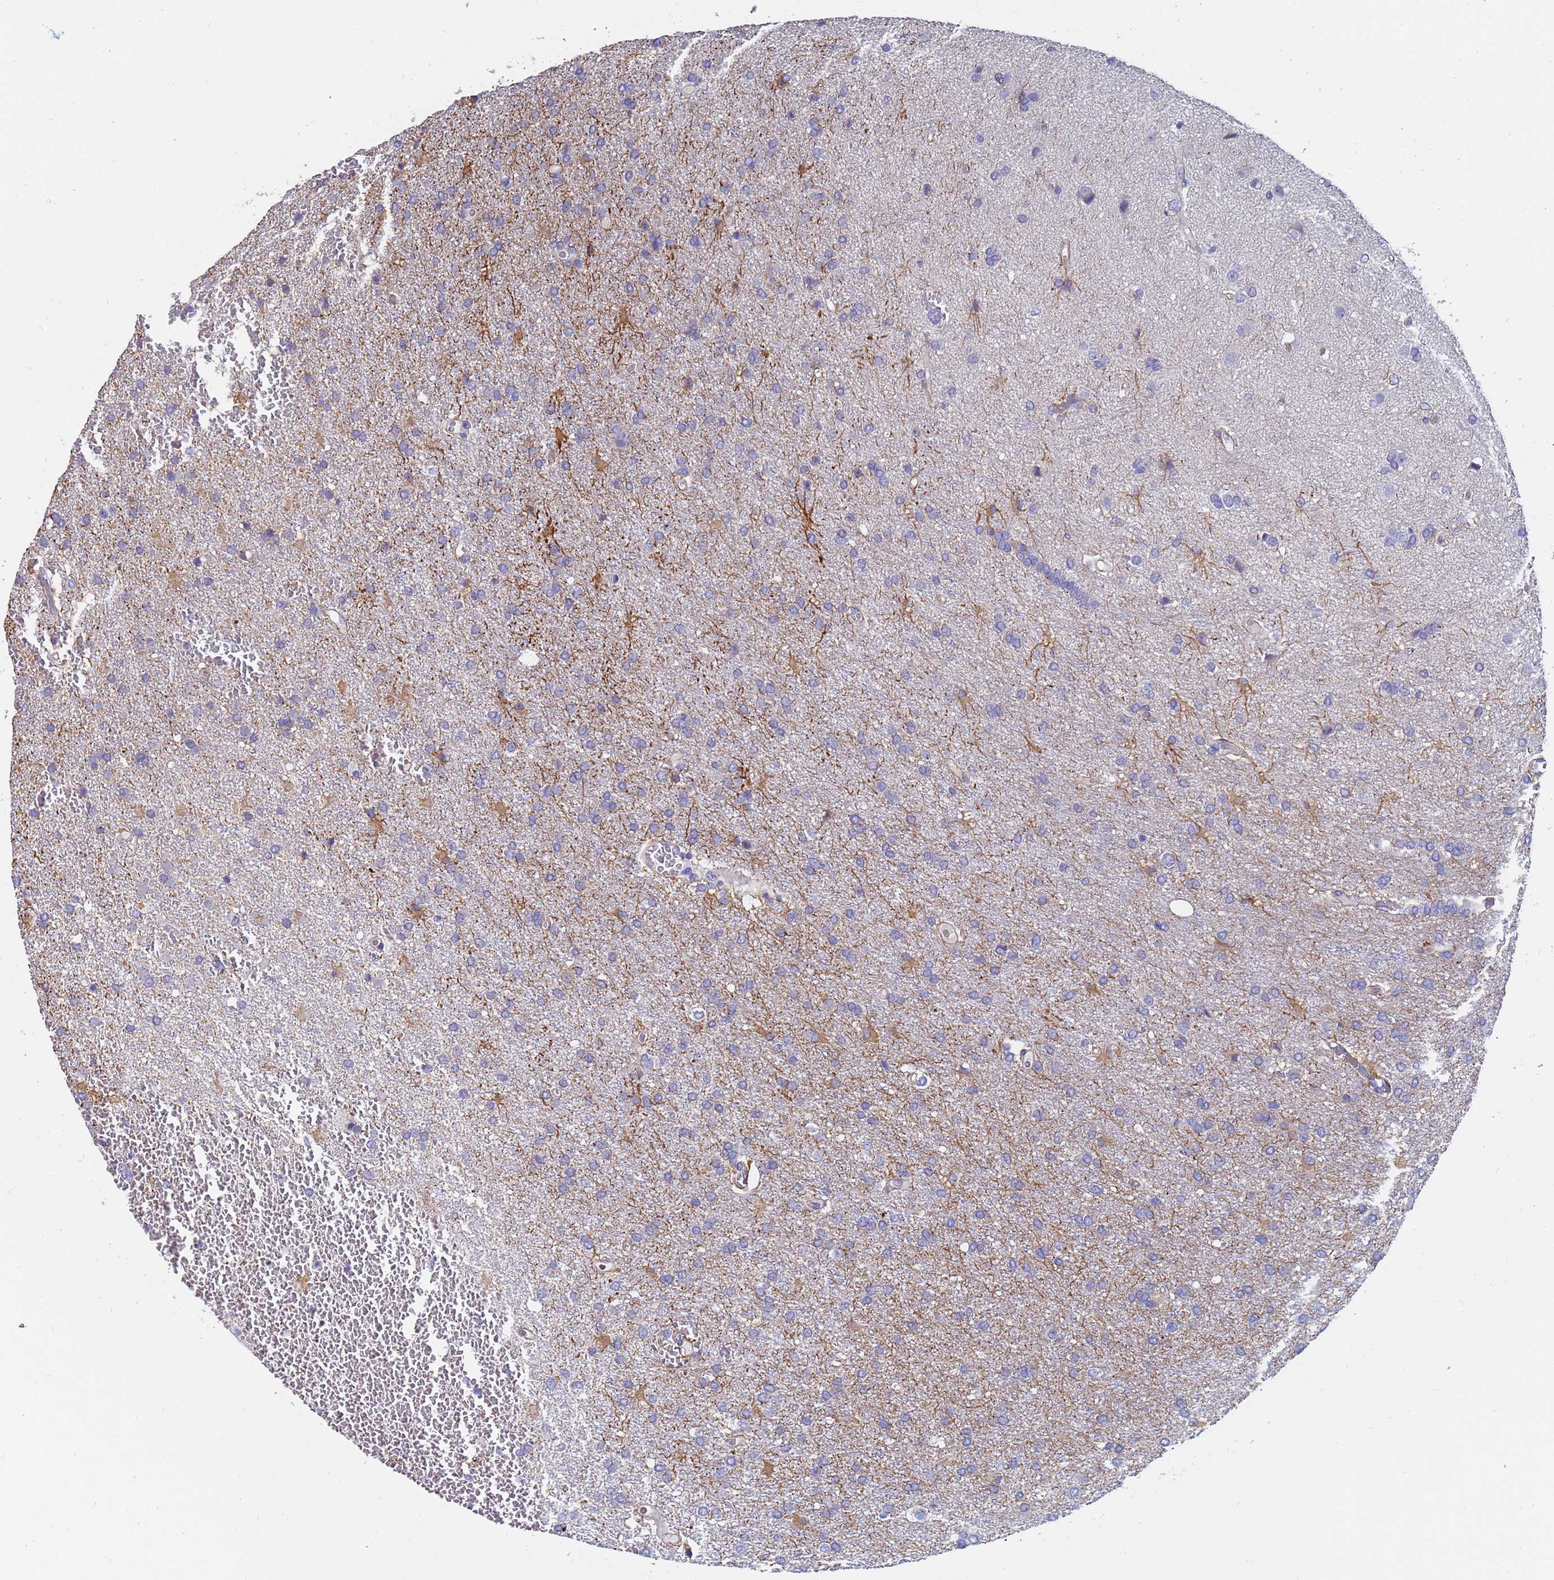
{"staining": {"intensity": "negative", "quantity": "none", "location": "none"}, "tissue": "glioma", "cell_type": "Tumor cells", "image_type": "cancer", "snomed": [{"axis": "morphology", "description": "Glioma, malignant, High grade"}, {"axis": "topography", "description": "Brain"}], "caption": "Protein analysis of glioma exhibits no significant expression in tumor cells.", "gene": "IHO1", "patient": {"sex": "female", "age": 74}}